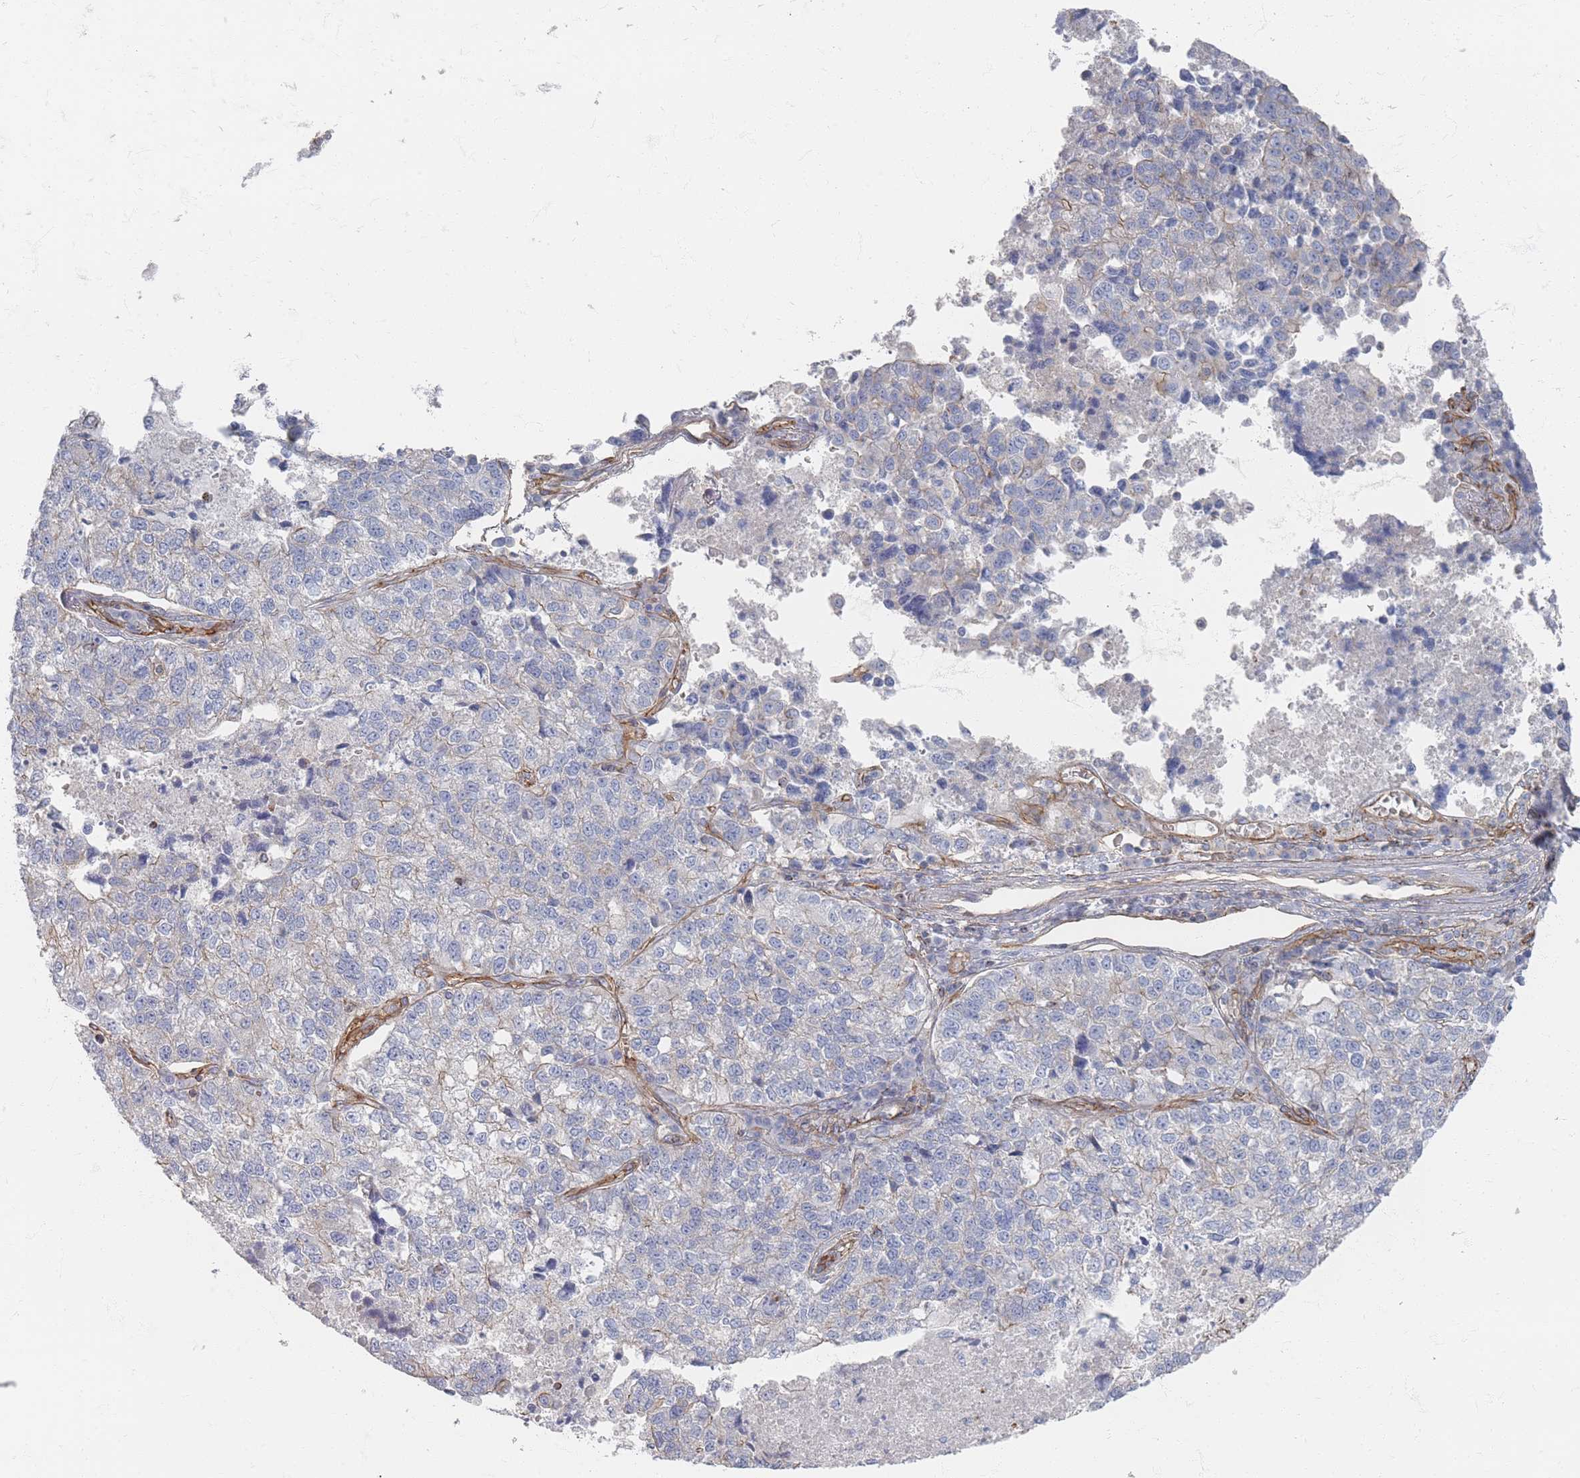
{"staining": {"intensity": "negative", "quantity": "none", "location": "none"}, "tissue": "lung cancer", "cell_type": "Tumor cells", "image_type": "cancer", "snomed": [{"axis": "morphology", "description": "Adenocarcinoma, NOS"}, {"axis": "topography", "description": "Lung"}], "caption": "Lung adenocarcinoma was stained to show a protein in brown. There is no significant expression in tumor cells.", "gene": "GNB1", "patient": {"sex": "male", "age": 49}}